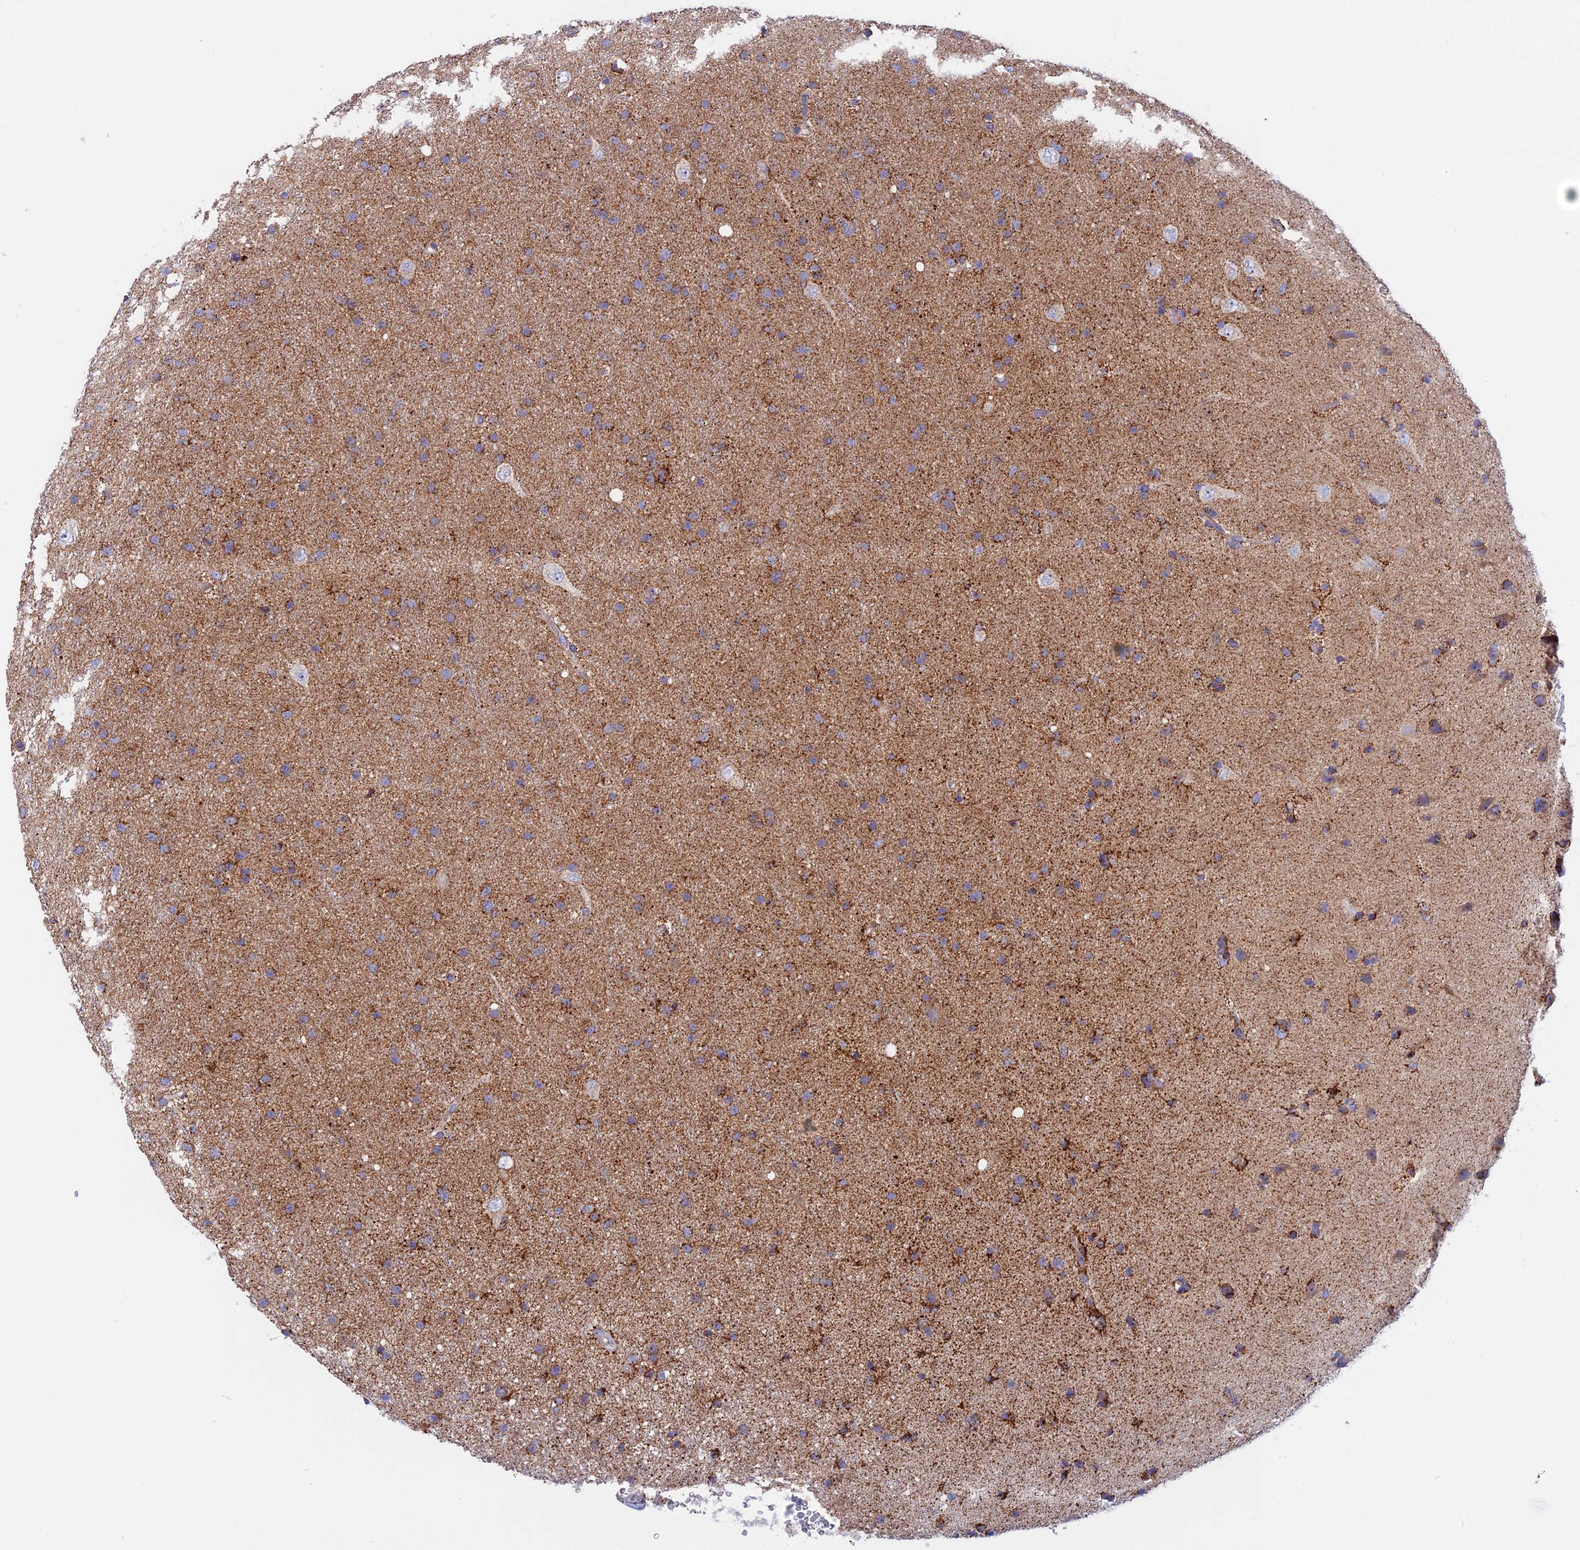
{"staining": {"intensity": "moderate", "quantity": ">75%", "location": "cytoplasmic/membranous"}, "tissue": "glioma", "cell_type": "Tumor cells", "image_type": "cancer", "snomed": [{"axis": "morphology", "description": "Glioma, malignant, Low grade"}, {"axis": "topography", "description": "Cerebral cortex"}], "caption": "Glioma stained with DAB (3,3'-diaminobenzidine) immunohistochemistry displays medium levels of moderate cytoplasmic/membranous expression in about >75% of tumor cells. (IHC, brightfield microscopy, high magnification).", "gene": "GCDH", "patient": {"sex": "female", "age": 39}}